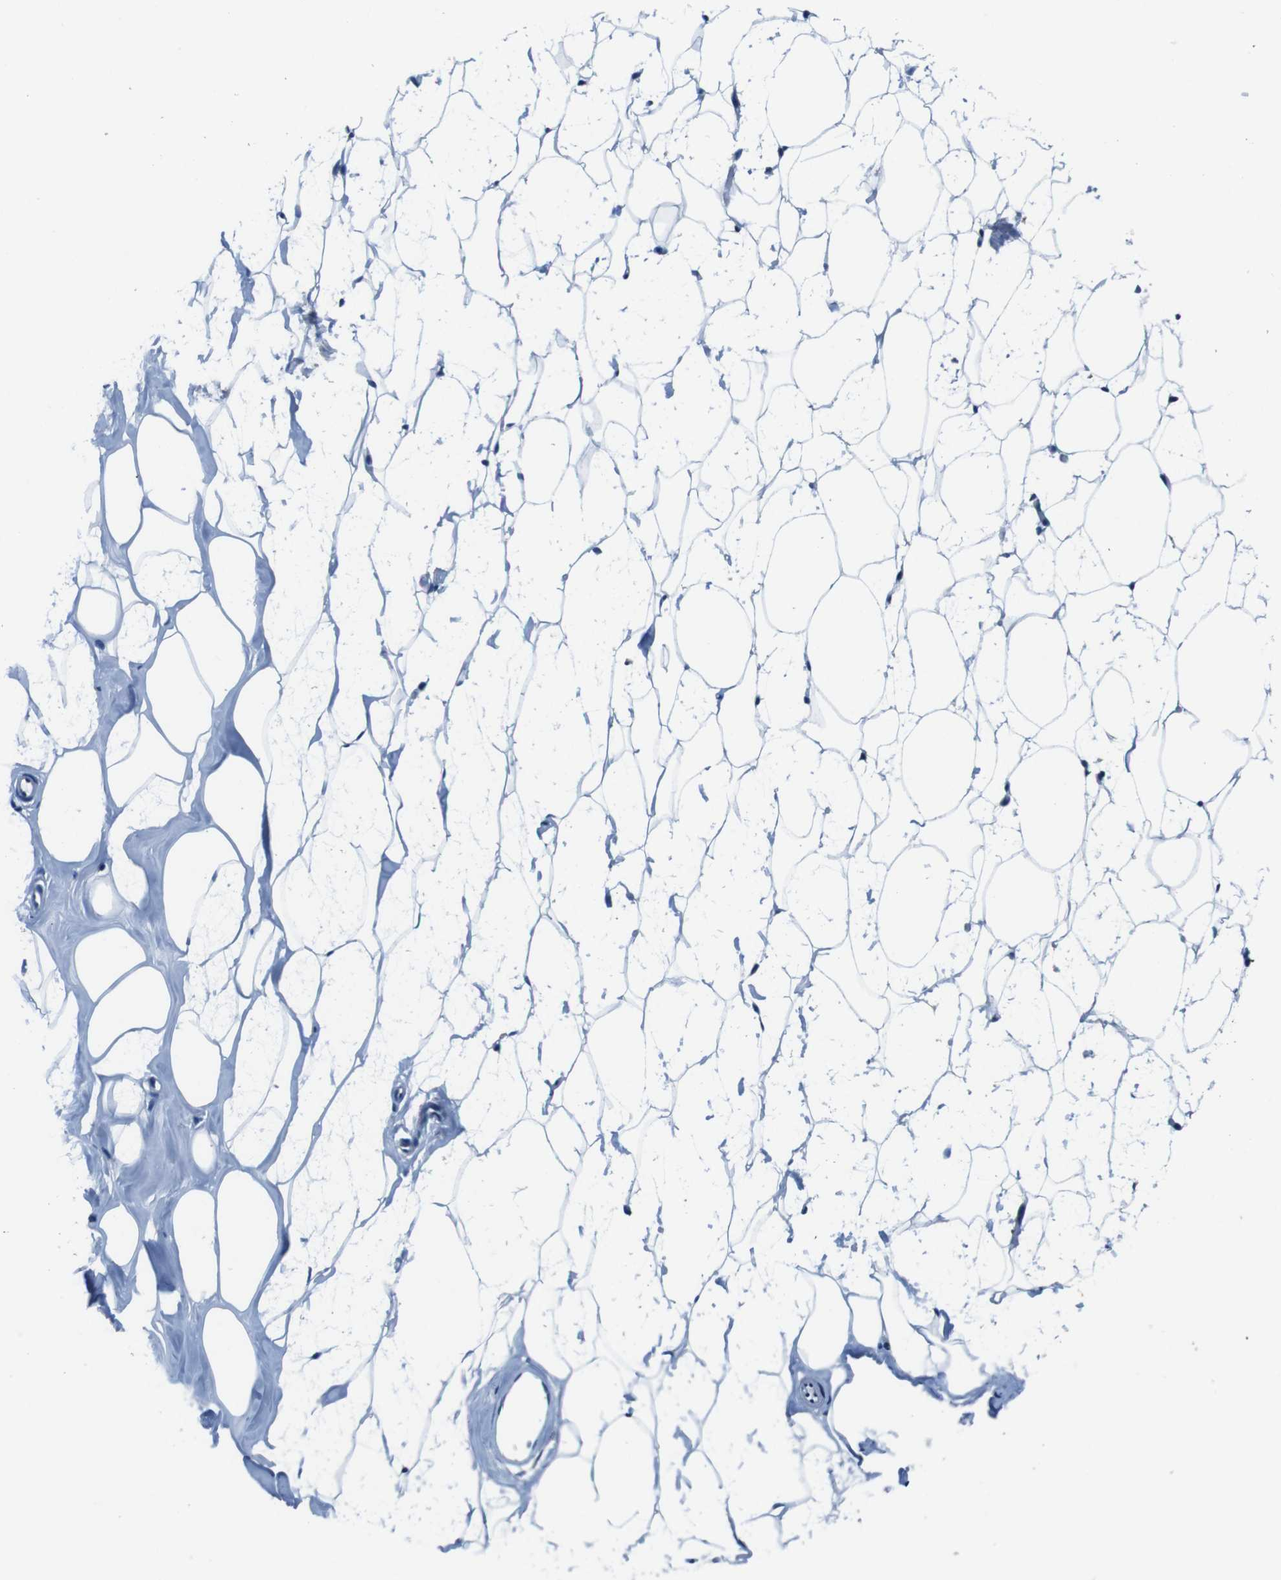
{"staining": {"intensity": "negative", "quantity": "none", "location": "none"}, "tissue": "adipose tissue", "cell_type": "Adipocytes", "image_type": "normal", "snomed": [{"axis": "morphology", "description": "Normal tissue, NOS"}, {"axis": "topography", "description": "Breast"}, {"axis": "topography", "description": "Soft tissue"}], "caption": "Benign adipose tissue was stained to show a protein in brown. There is no significant positivity in adipocytes. (Stains: DAB IHC with hematoxylin counter stain, Microscopy: brightfield microscopy at high magnification).", "gene": "EIF2B5", "patient": {"sex": "female", "age": 75}}